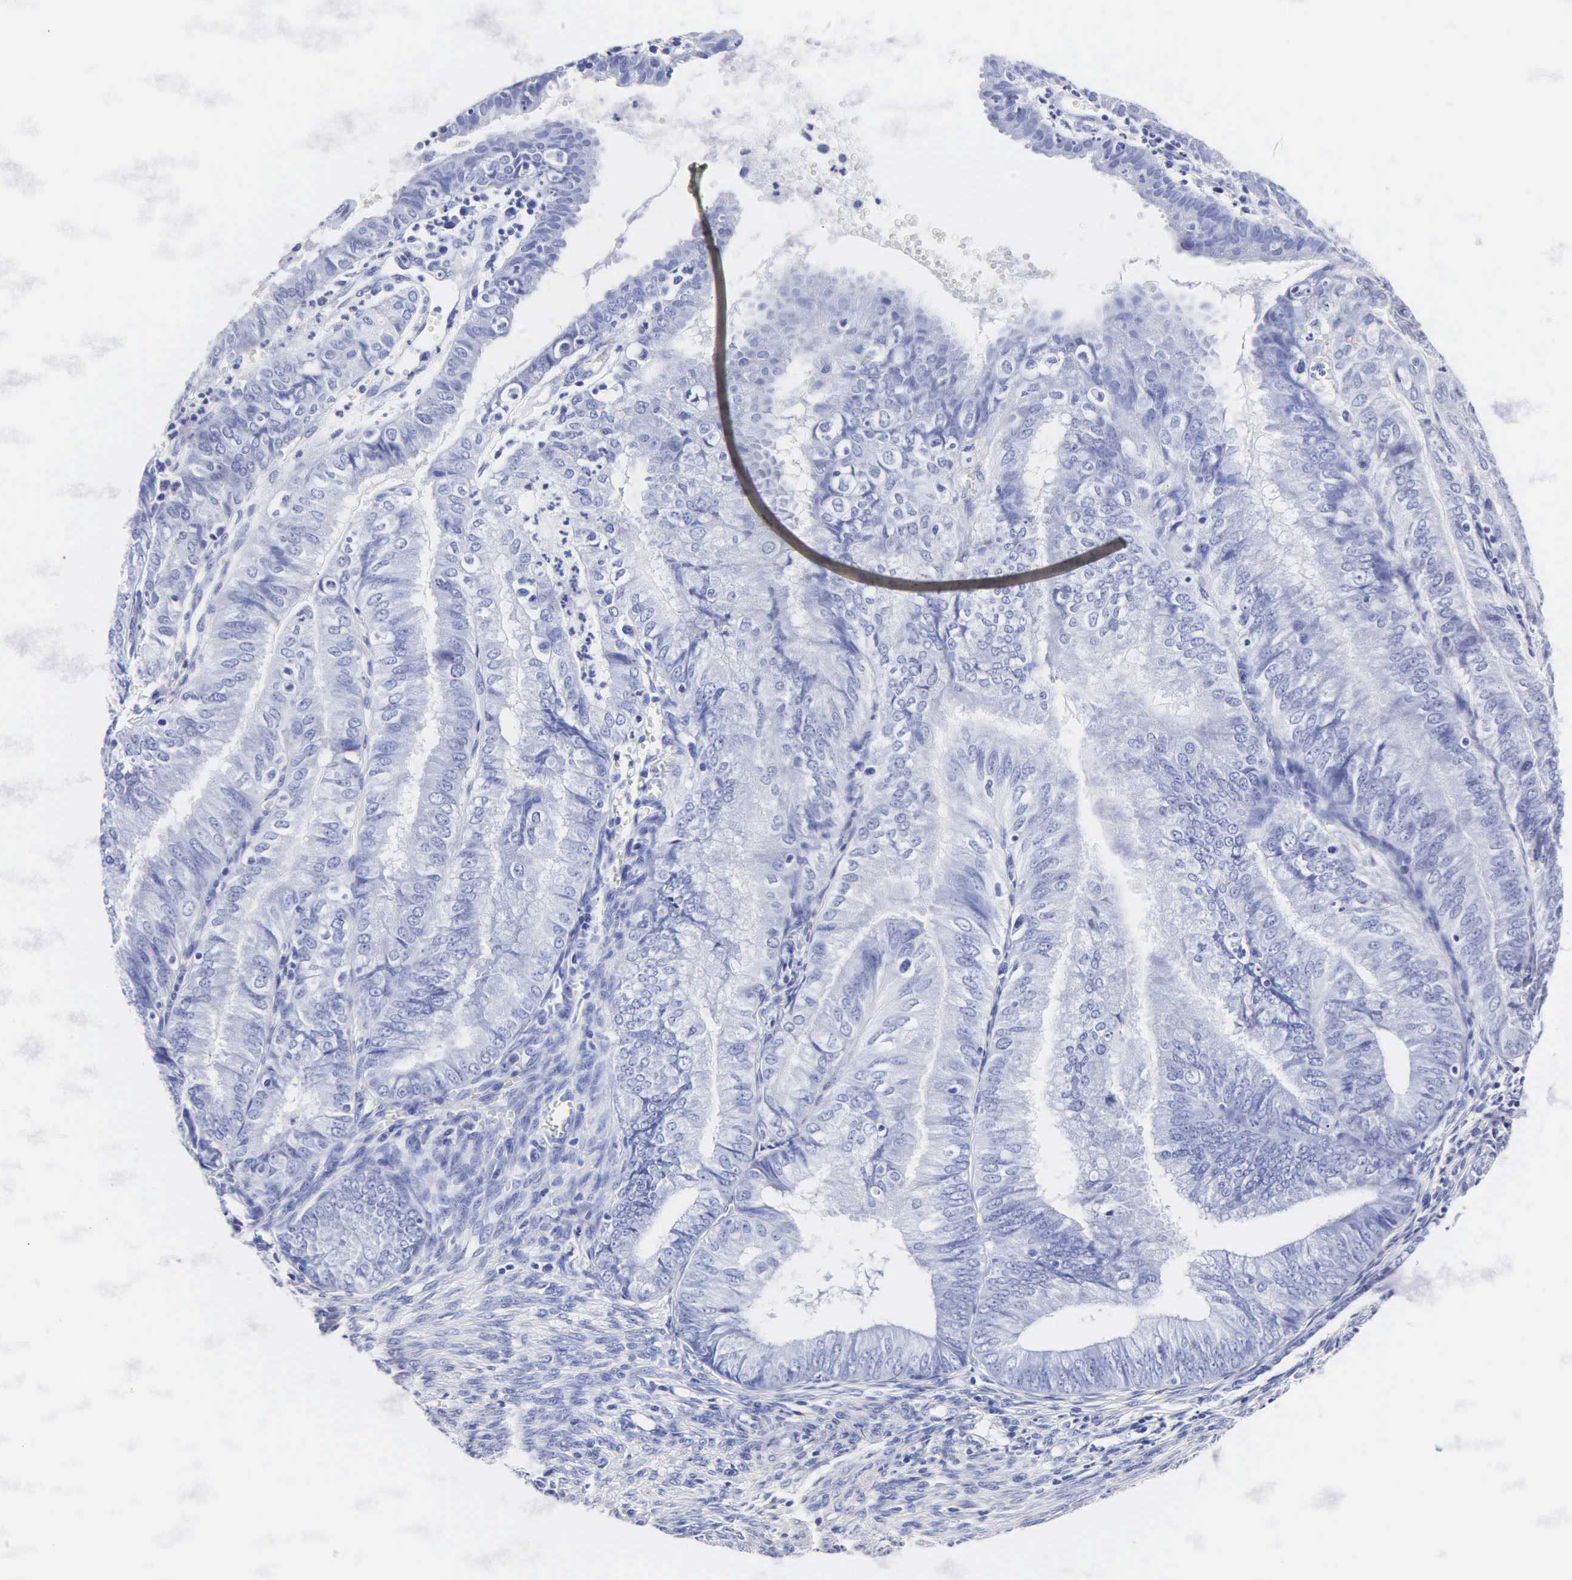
{"staining": {"intensity": "negative", "quantity": "none", "location": "none"}, "tissue": "endometrial cancer", "cell_type": "Tumor cells", "image_type": "cancer", "snomed": [{"axis": "morphology", "description": "Adenocarcinoma, NOS"}, {"axis": "topography", "description": "Endometrium"}], "caption": "Adenocarcinoma (endometrial) stained for a protein using IHC shows no expression tumor cells.", "gene": "MB", "patient": {"sex": "female", "age": 66}}